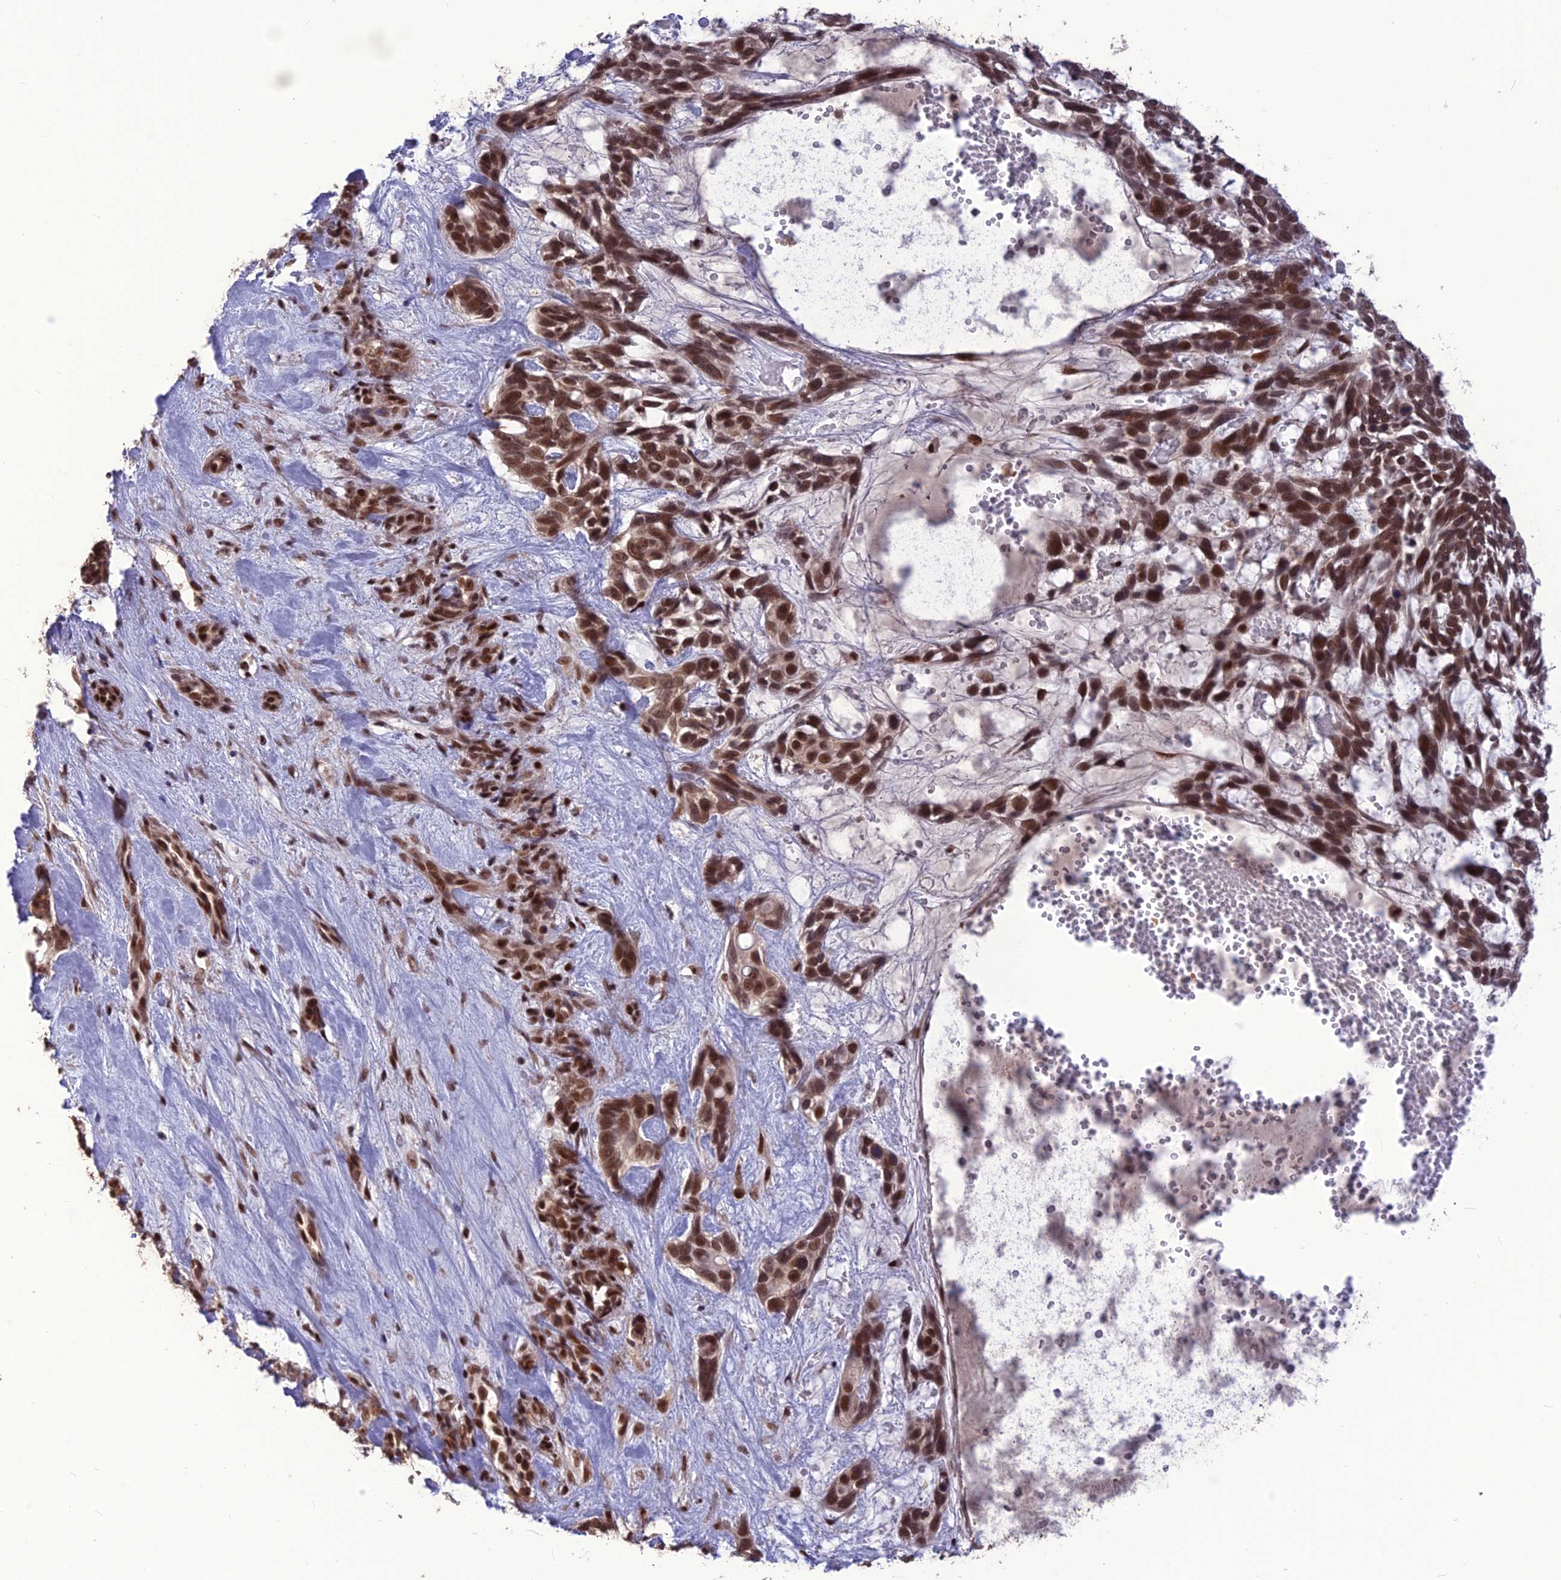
{"staining": {"intensity": "strong", "quantity": ">75%", "location": "nuclear"}, "tissue": "skin cancer", "cell_type": "Tumor cells", "image_type": "cancer", "snomed": [{"axis": "morphology", "description": "Basal cell carcinoma"}, {"axis": "topography", "description": "Skin"}], "caption": "There is high levels of strong nuclear expression in tumor cells of skin cancer (basal cell carcinoma), as demonstrated by immunohistochemical staining (brown color).", "gene": "DIS3", "patient": {"sex": "male", "age": 88}}